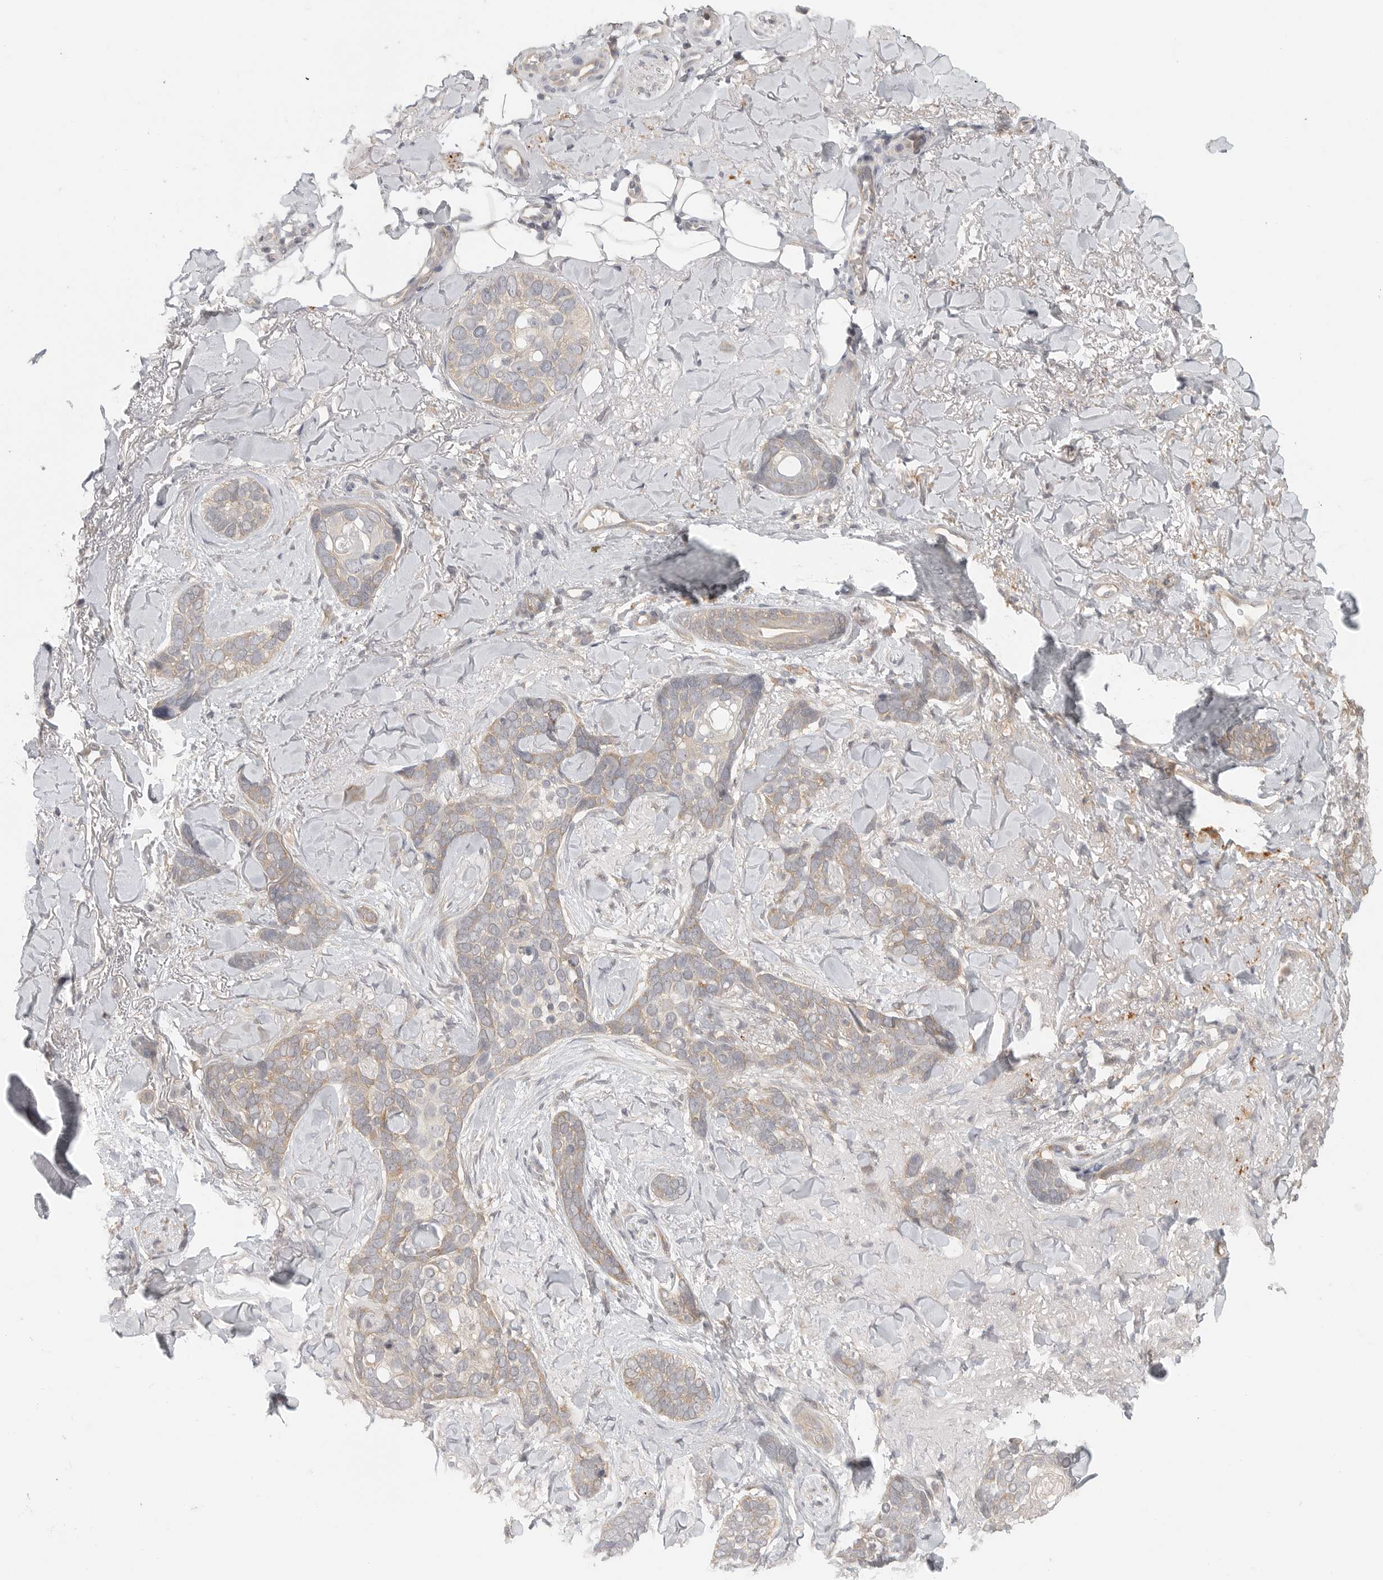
{"staining": {"intensity": "weak", "quantity": "25%-75%", "location": "cytoplasmic/membranous"}, "tissue": "skin cancer", "cell_type": "Tumor cells", "image_type": "cancer", "snomed": [{"axis": "morphology", "description": "Basal cell carcinoma"}, {"axis": "topography", "description": "Skin"}], "caption": "Weak cytoplasmic/membranous protein expression is seen in about 25%-75% of tumor cells in basal cell carcinoma (skin). The staining is performed using DAB (3,3'-diaminobenzidine) brown chromogen to label protein expression. The nuclei are counter-stained blue using hematoxylin.", "gene": "HDAC6", "patient": {"sex": "female", "age": 82}}